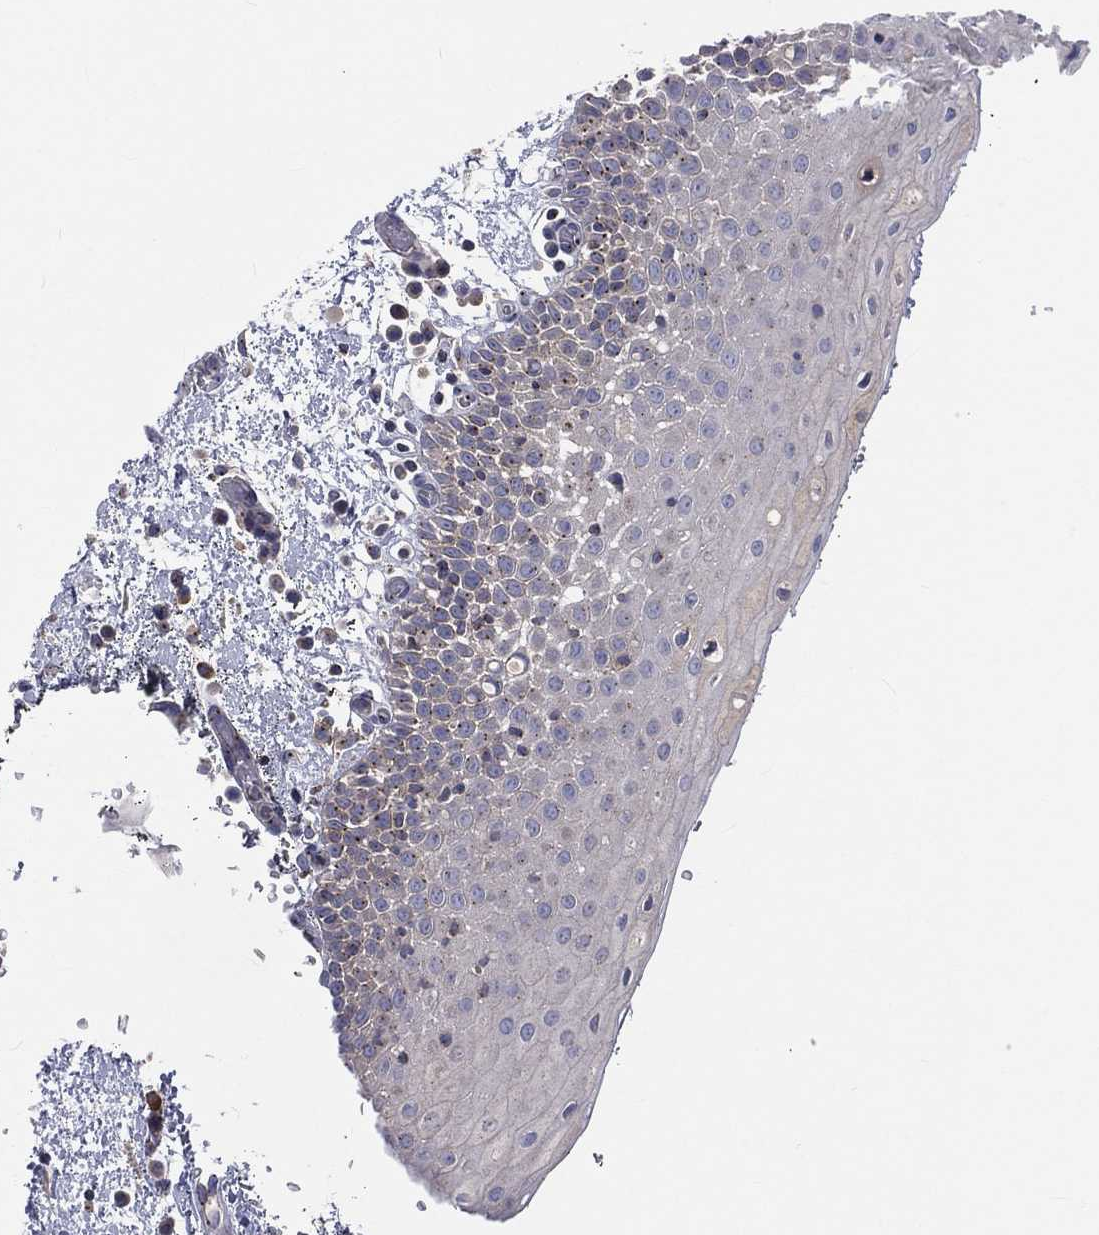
{"staining": {"intensity": "negative", "quantity": "none", "location": "none"}, "tissue": "oral mucosa", "cell_type": "Squamous epithelial cells", "image_type": "normal", "snomed": [{"axis": "morphology", "description": "Normal tissue, NOS"}, {"axis": "morphology", "description": "Squamous cell carcinoma, NOS"}, {"axis": "topography", "description": "Oral tissue"}, {"axis": "topography", "description": "Tounge, NOS"}, {"axis": "topography", "description": "Head-Neck"}], "caption": "Immunohistochemical staining of unremarkable oral mucosa exhibits no significant expression in squamous epithelial cells. (Brightfield microscopy of DAB (3,3'-diaminobenzidine) immunohistochemistry (IHC) at high magnification).", "gene": "CROCC", "patient": {"sex": "female", "age": 80}}